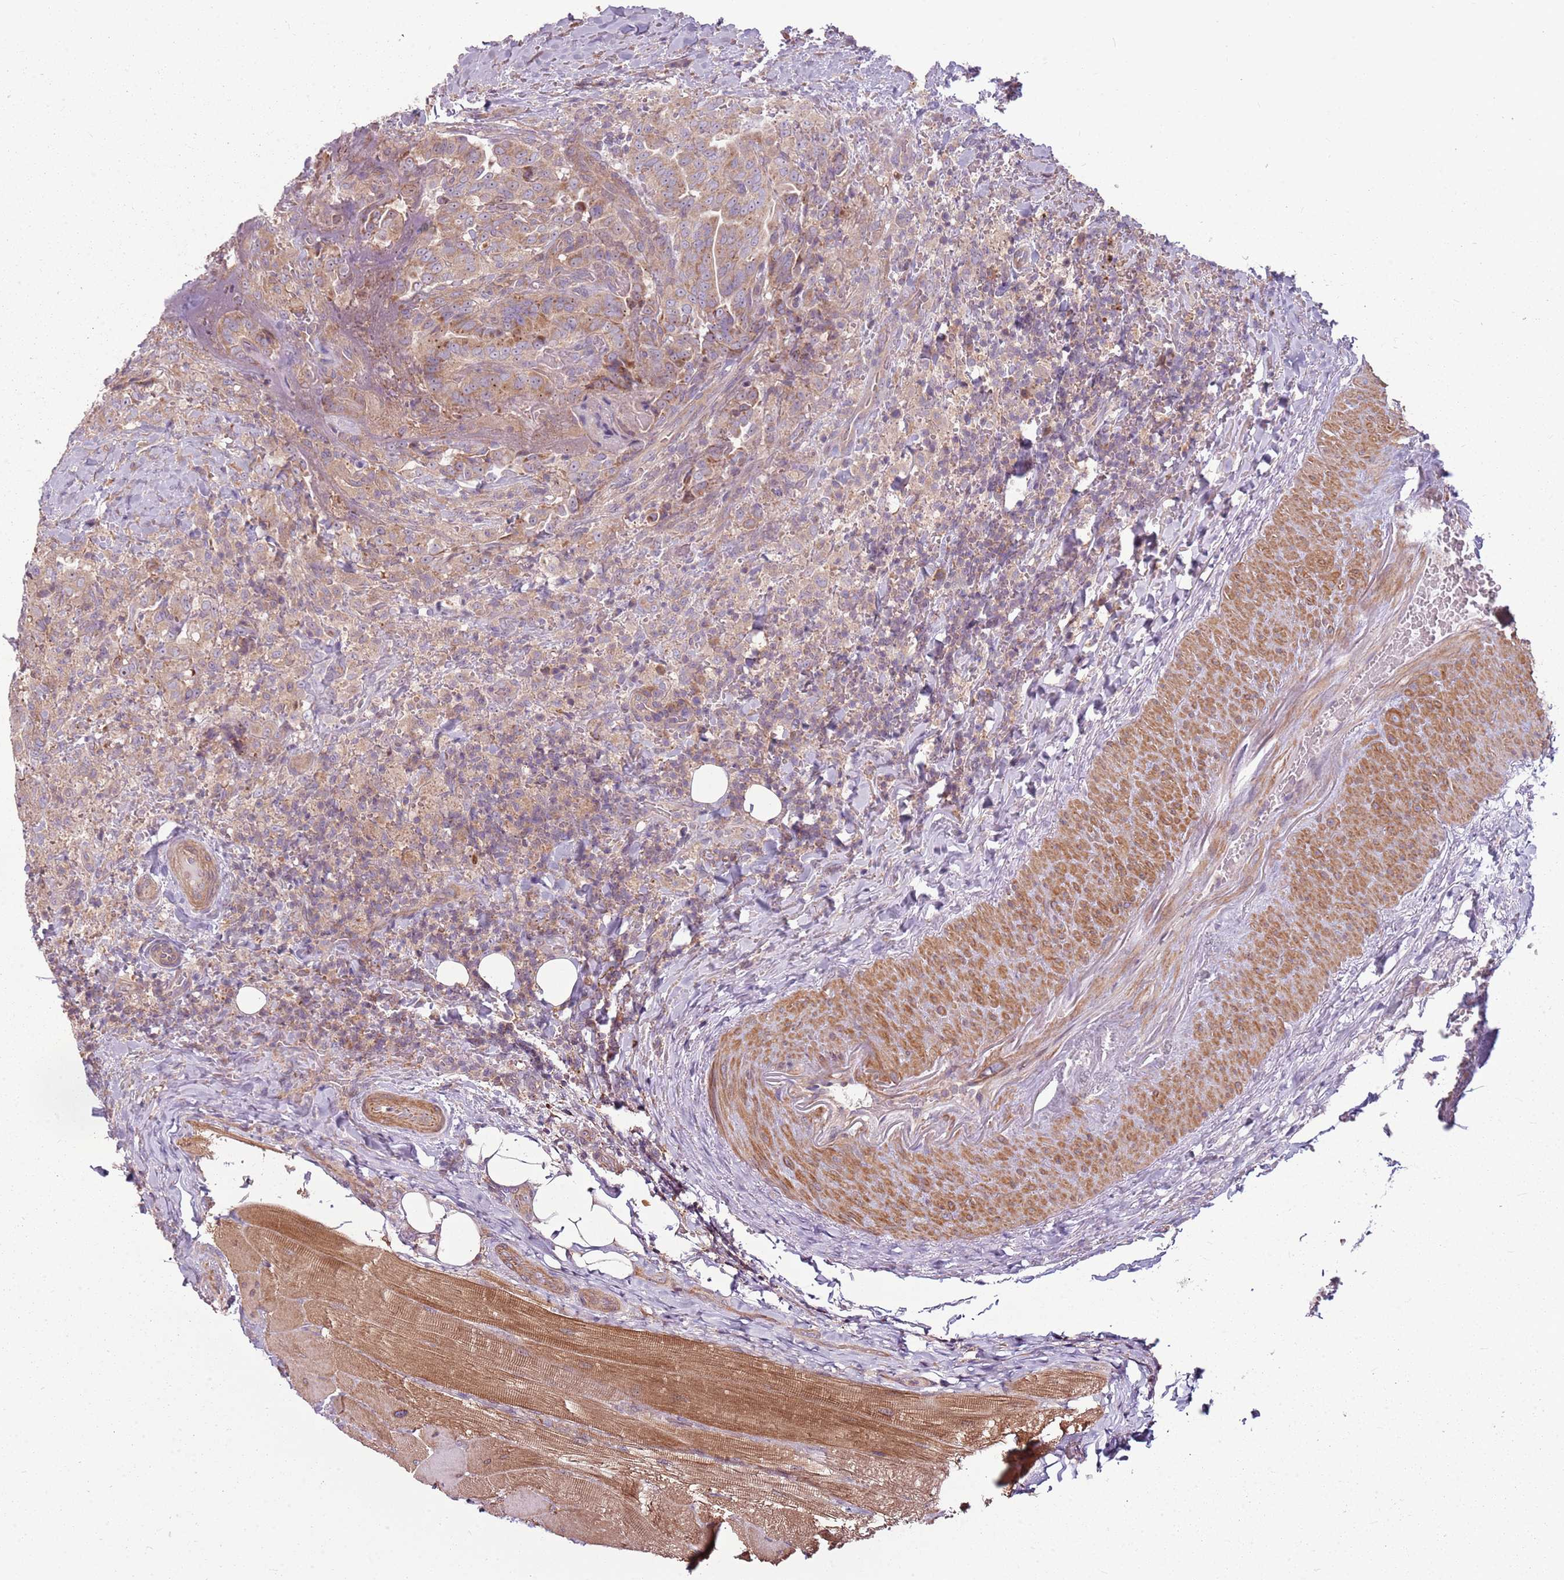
{"staining": {"intensity": "moderate", "quantity": ">75%", "location": "cytoplasmic/membranous"}, "tissue": "thyroid cancer", "cell_type": "Tumor cells", "image_type": "cancer", "snomed": [{"axis": "morphology", "description": "Papillary adenocarcinoma, NOS"}, {"axis": "topography", "description": "Thyroid gland"}], "caption": "Human thyroid papillary adenocarcinoma stained with a protein marker displays moderate staining in tumor cells.", "gene": "RPL21", "patient": {"sex": "male", "age": 61}}